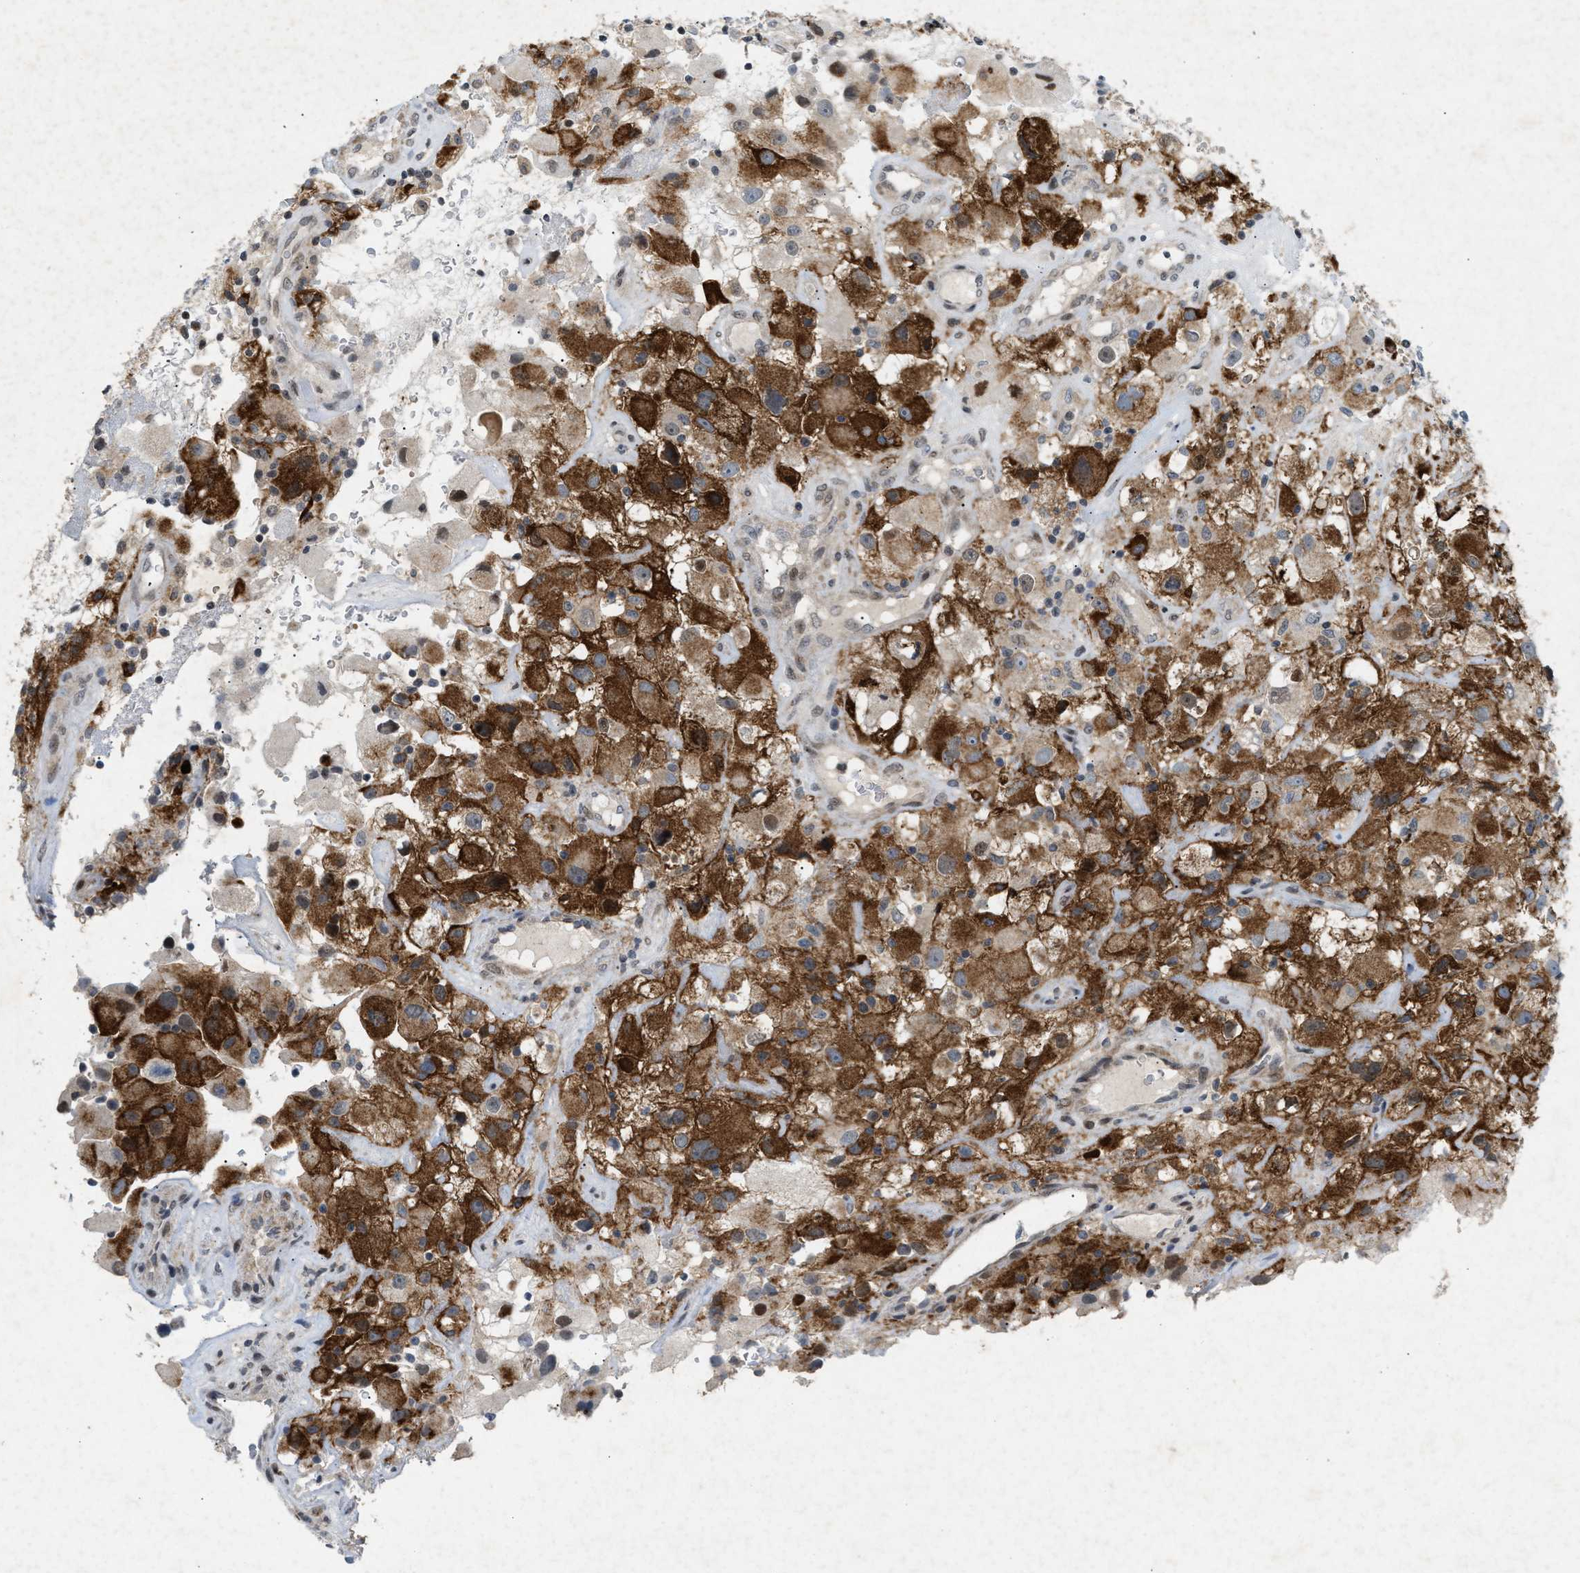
{"staining": {"intensity": "strong", "quantity": ">75%", "location": "cytoplasmic/membranous"}, "tissue": "renal cancer", "cell_type": "Tumor cells", "image_type": "cancer", "snomed": [{"axis": "morphology", "description": "Adenocarcinoma, NOS"}, {"axis": "topography", "description": "Kidney"}], "caption": "This photomicrograph reveals IHC staining of renal cancer (adenocarcinoma), with high strong cytoplasmic/membranous staining in approximately >75% of tumor cells.", "gene": "ZPR1", "patient": {"sex": "female", "age": 52}}